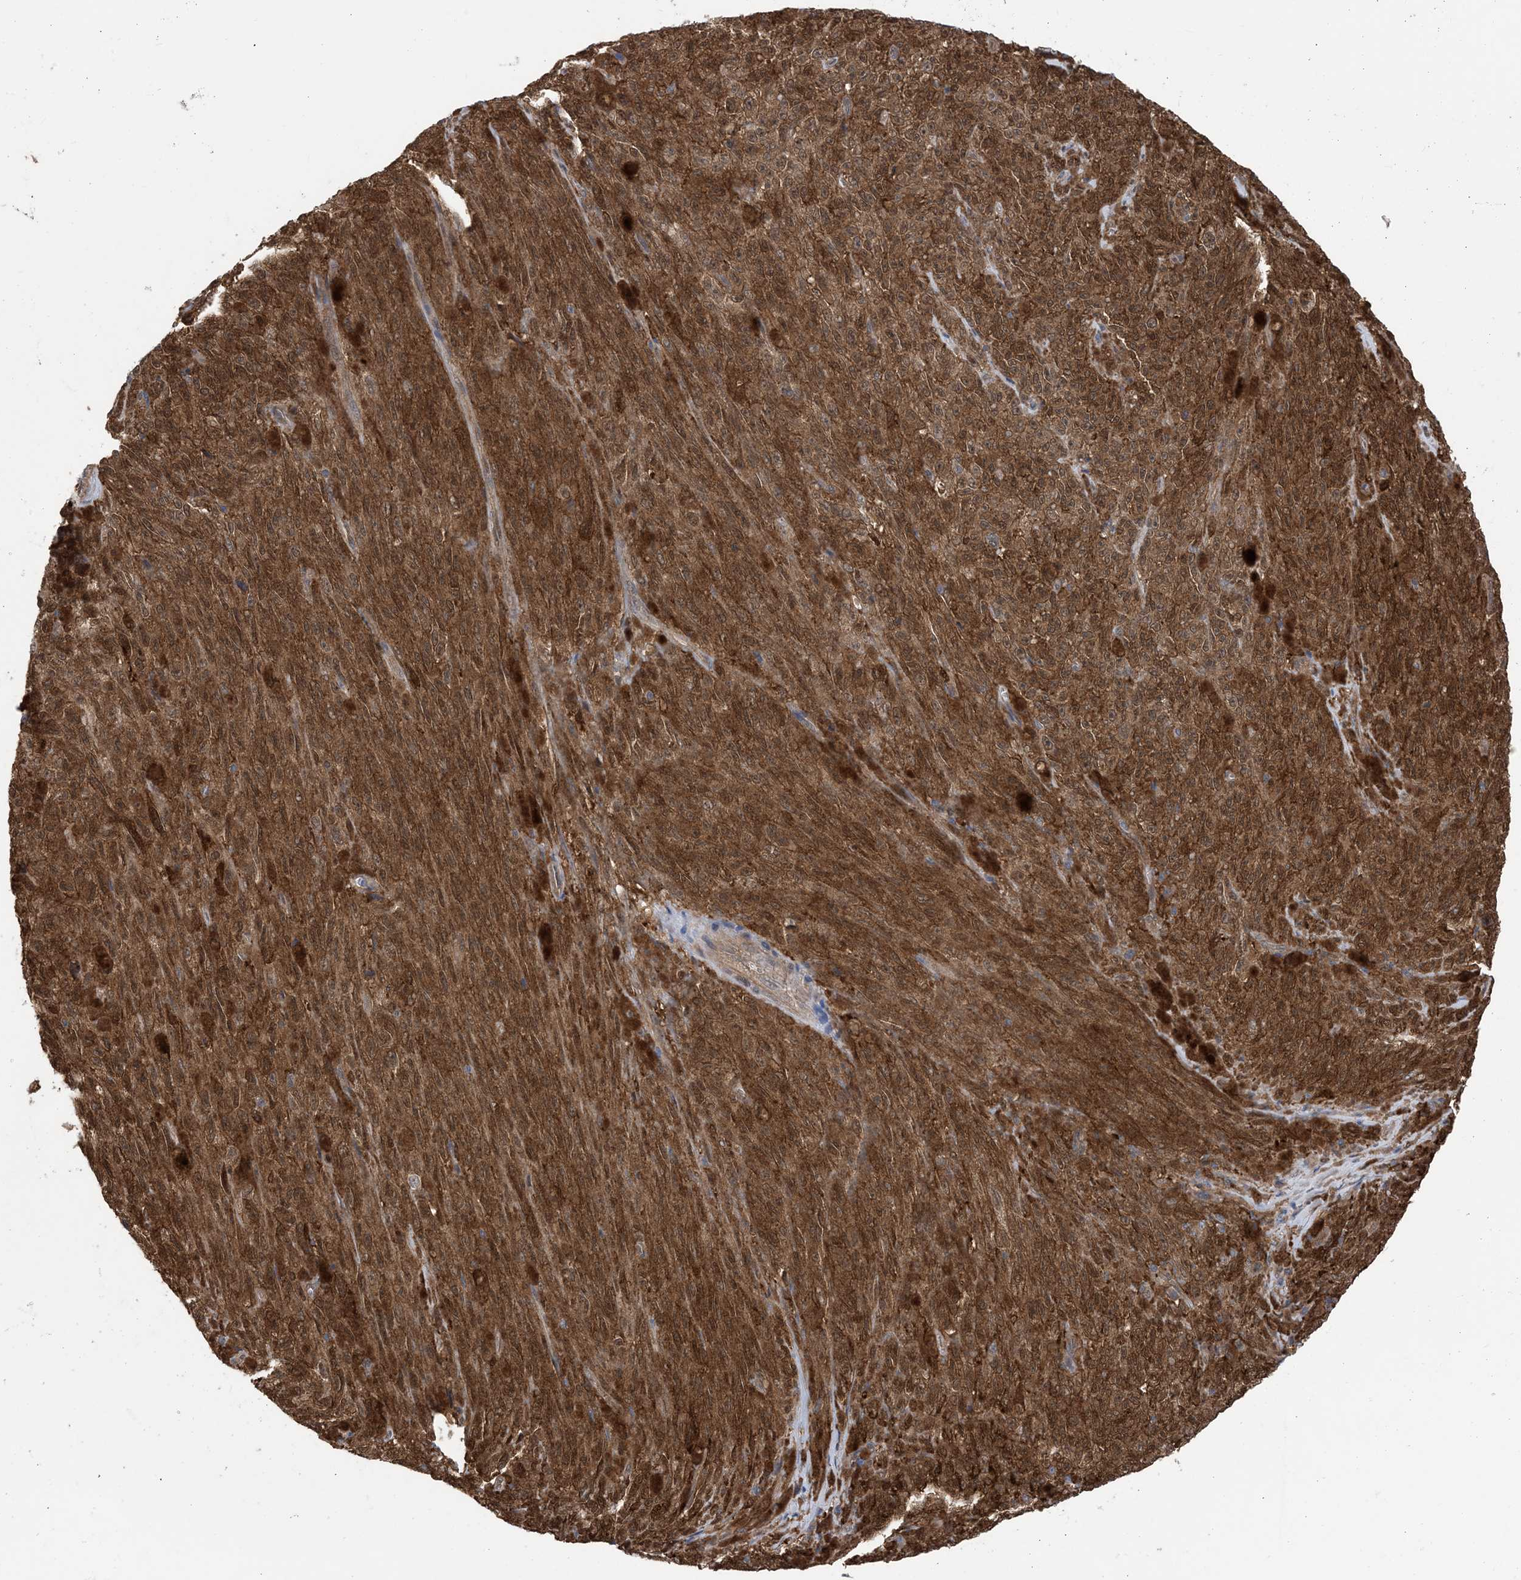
{"staining": {"intensity": "strong", "quantity": ">75%", "location": "cytoplasmic/membranous"}, "tissue": "melanoma", "cell_type": "Tumor cells", "image_type": "cancer", "snomed": [{"axis": "morphology", "description": "Malignant melanoma, NOS"}, {"axis": "topography", "description": "Skin"}], "caption": "Approximately >75% of tumor cells in melanoma display strong cytoplasmic/membranous protein positivity as visualized by brown immunohistochemical staining.", "gene": "HS1BP3", "patient": {"sex": "female", "age": 82}}